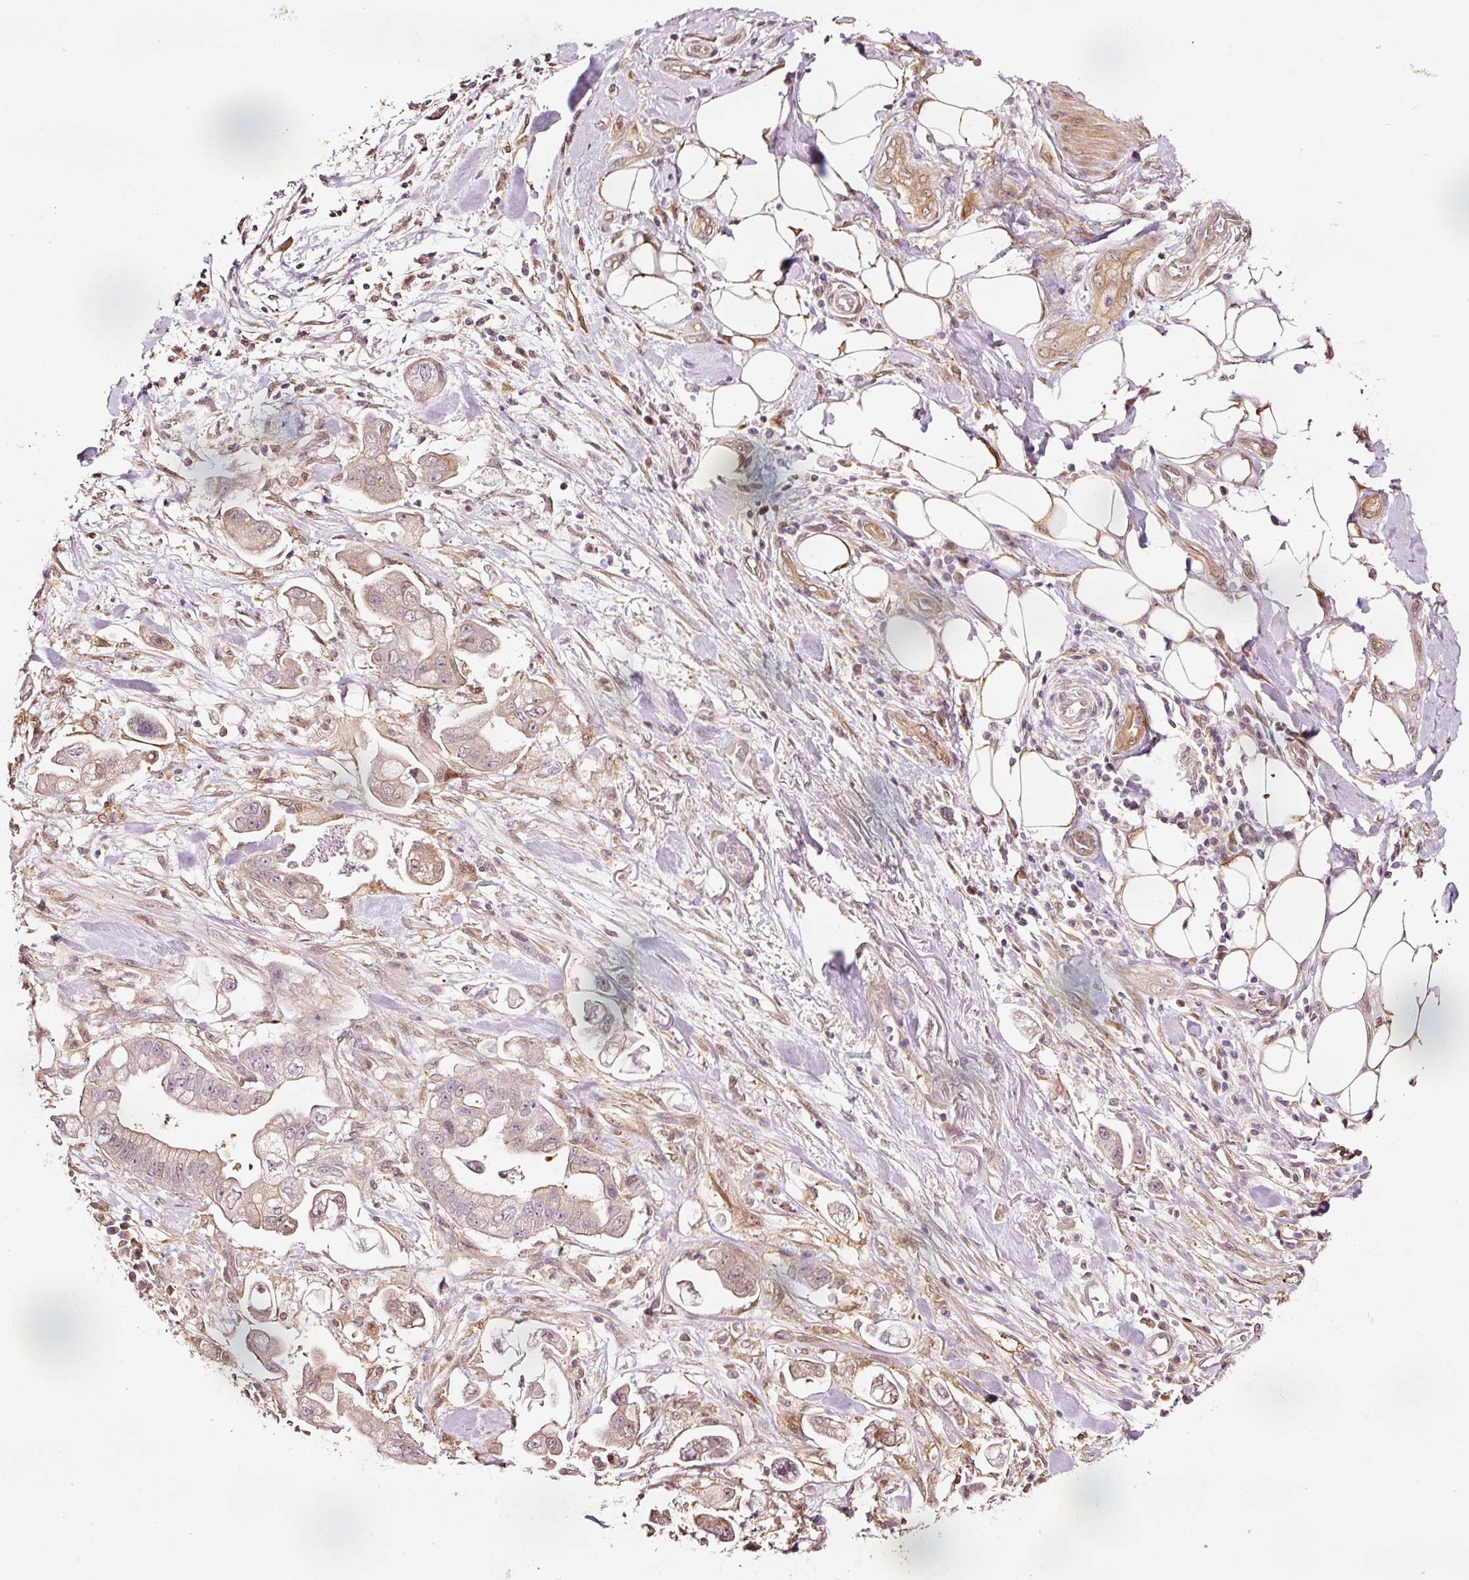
{"staining": {"intensity": "weak", "quantity": "25%-75%", "location": "cytoplasmic/membranous"}, "tissue": "stomach cancer", "cell_type": "Tumor cells", "image_type": "cancer", "snomed": [{"axis": "morphology", "description": "Adenocarcinoma, NOS"}, {"axis": "topography", "description": "Stomach"}], "caption": "Human stomach cancer stained with a brown dye demonstrates weak cytoplasmic/membranous positive staining in about 25%-75% of tumor cells.", "gene": "FBXL14", "patient": {"sex": "male", "age": 62}}